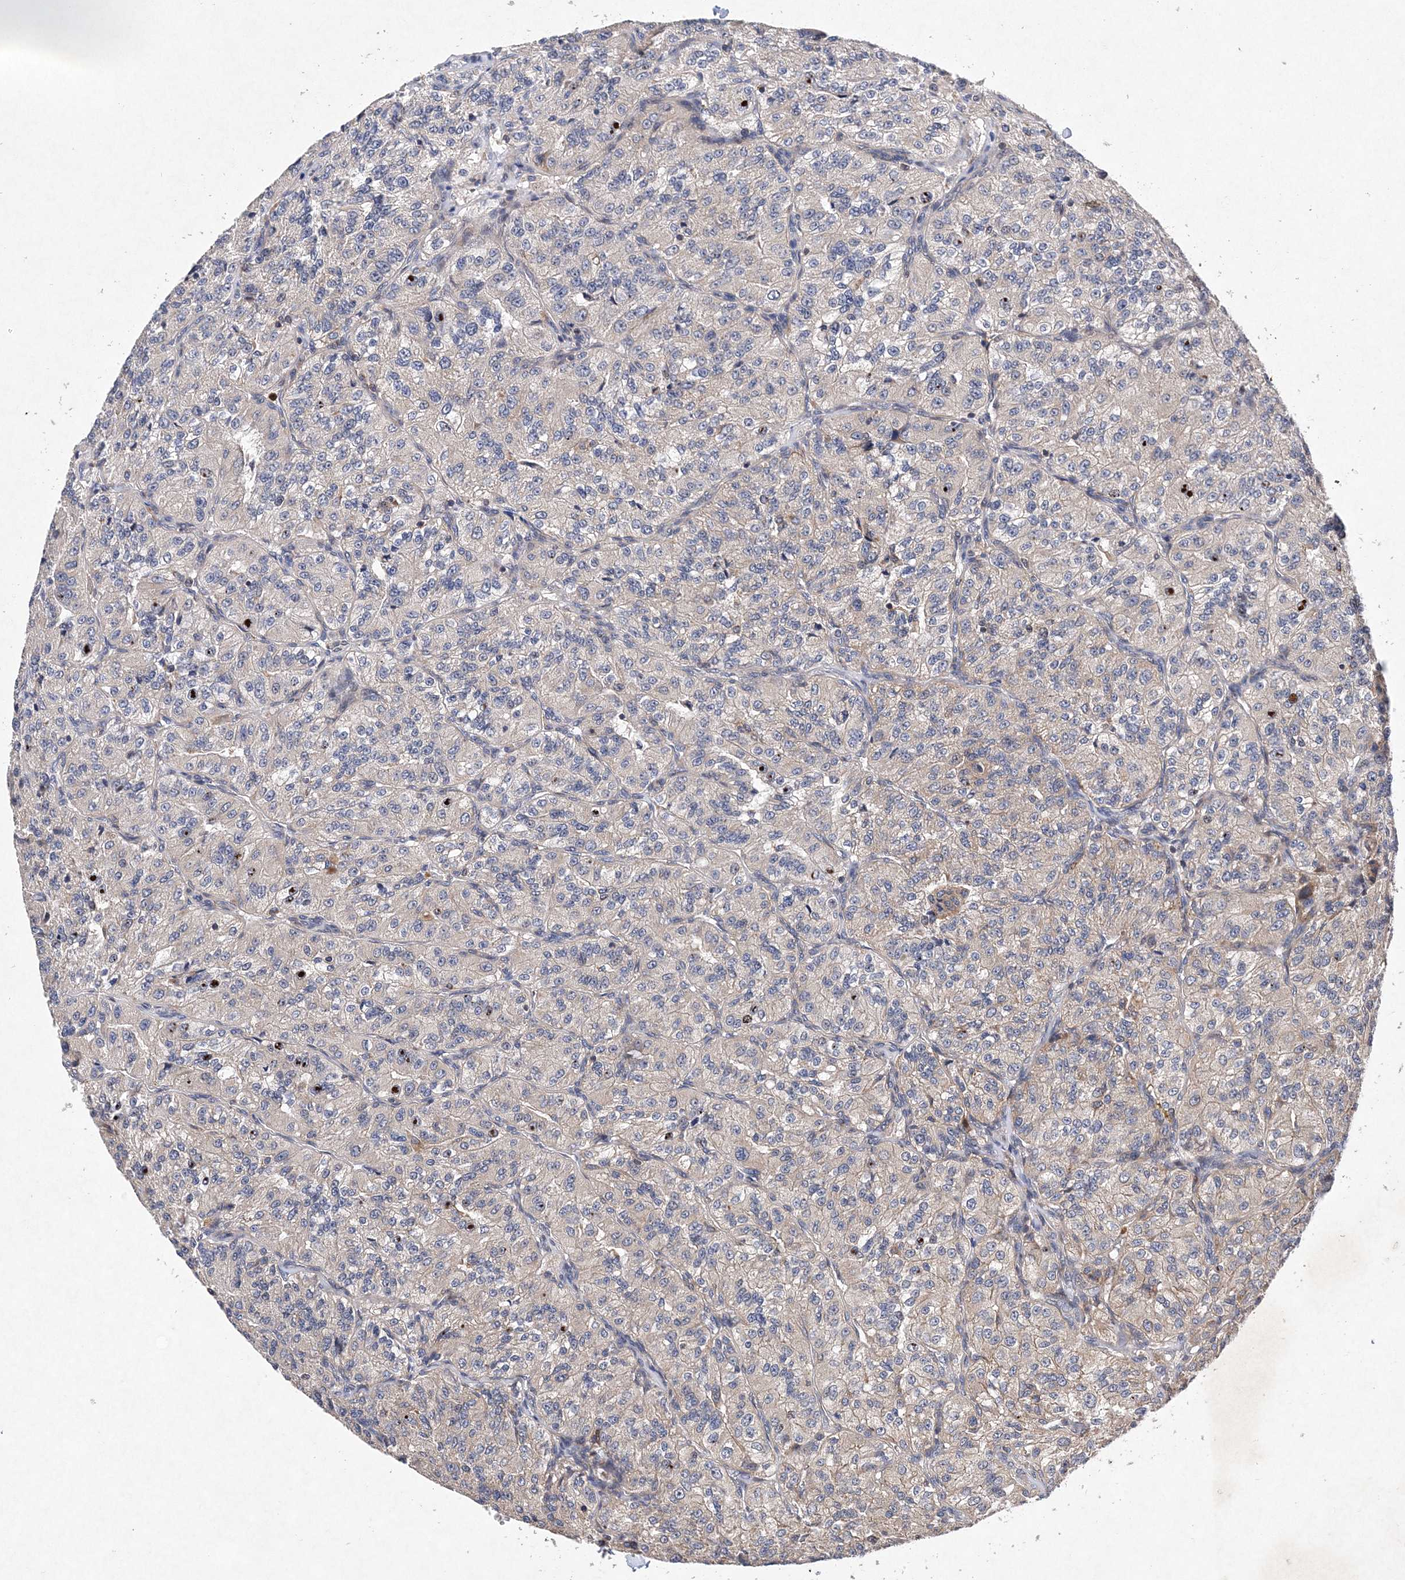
{"staining": {"intensity": "negative", "quantity": "none", "location": "none"}, "tissue": "renal cancer", "cell_type": "Tumor cells", "image_type": "cancer", "snomed": [{"axis": "morphology", "description": "Adenocarcinoma, NOS"}, {"axis": "topography", "description": "Kidney"}], "caption": "DAB immunohistochemical staining of human renal cancer shows no significant staining in tumor cells.", "gene": "PROSER1", "patient": {"sex": "female", "age": 63}}